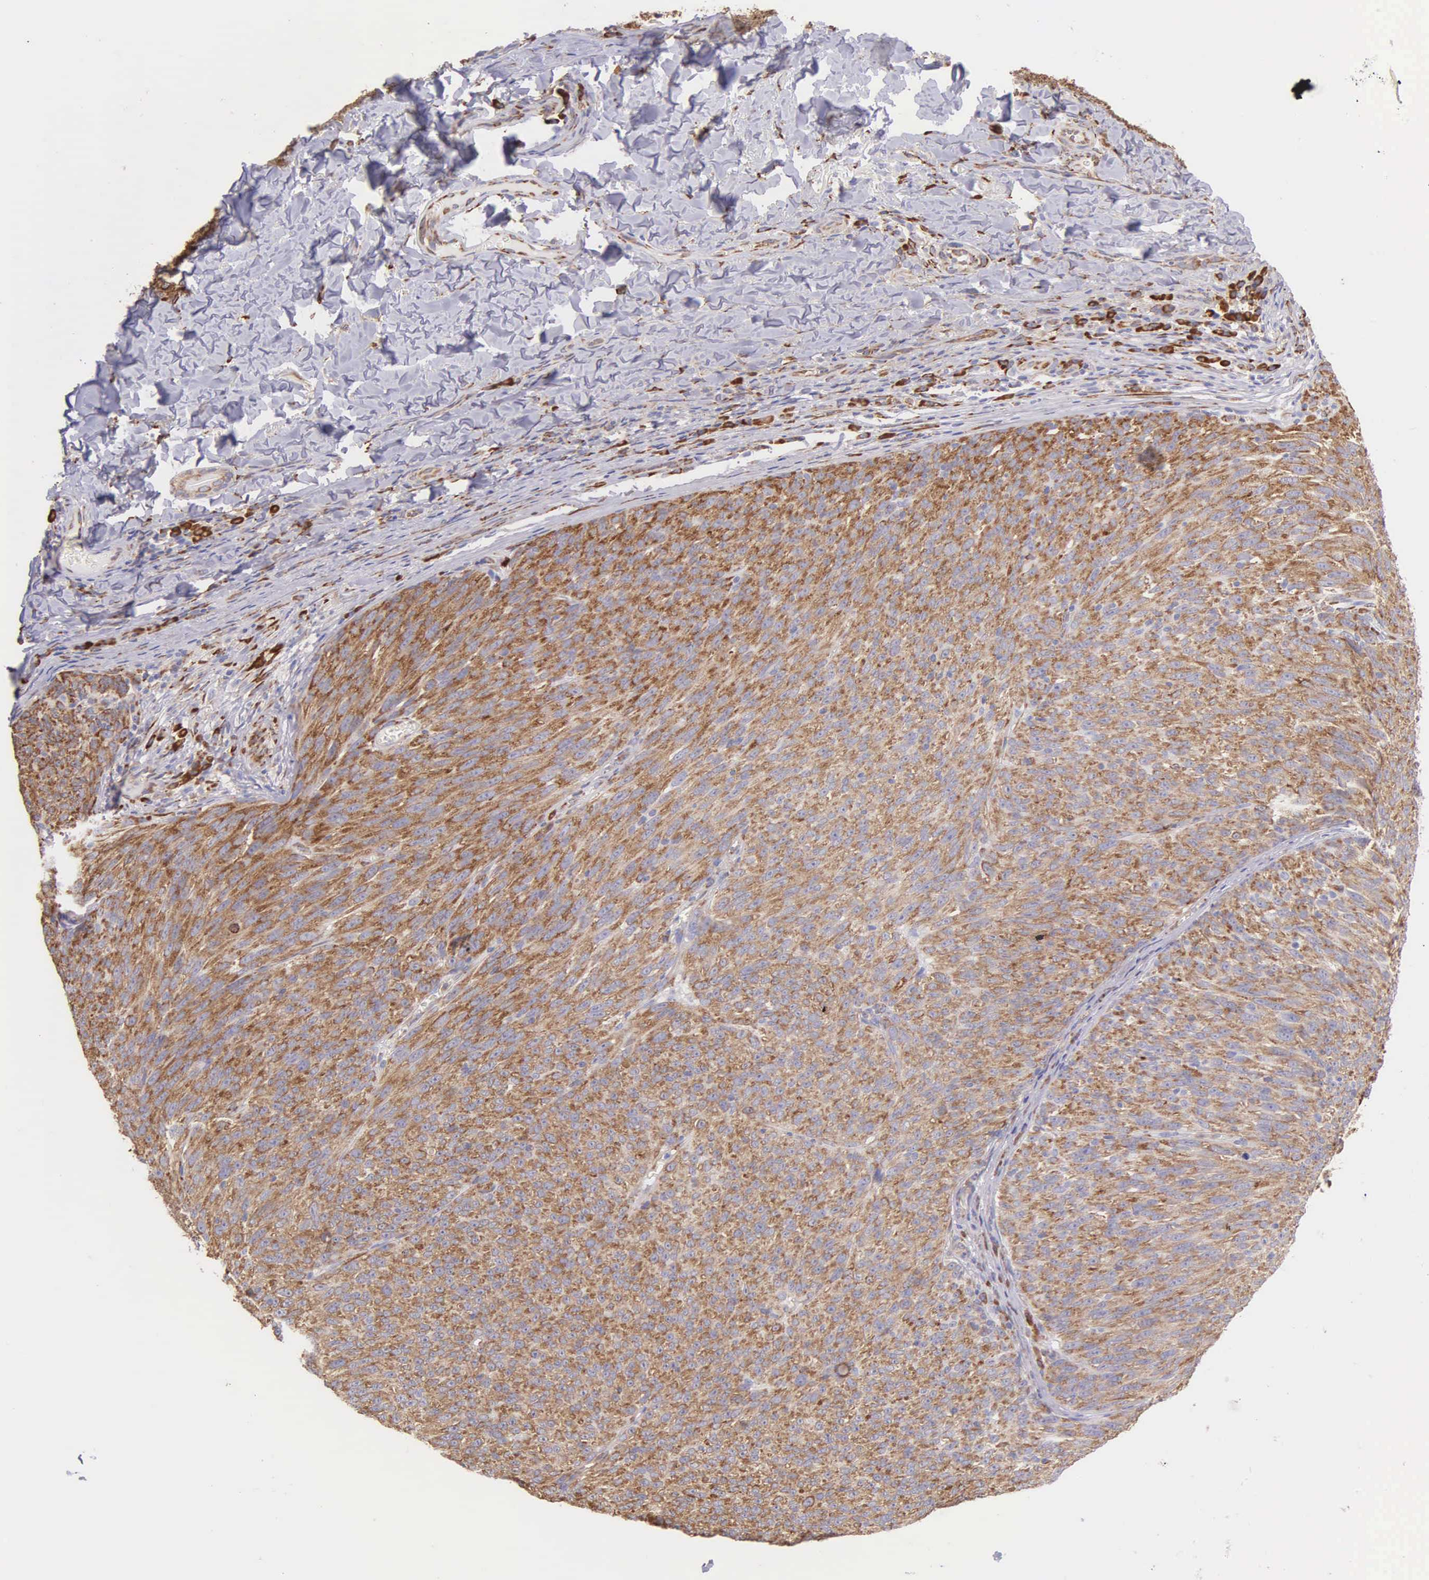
{"staining": {"intensity": "moderate", "quantity": ">75%", "location": "cytoplasmic/membranous"}, "tissue": "melanoma", "cell_type": "Tumor cells", "image_type": "cancer", "snomed": [{"axis": "morphology", "description": "Malignant melanoma, NOS"}, {"axis": "topography", "description": "Skin"}], "caption": "A histopathology image of malignant melanoma stained for a protein reveals moderate cytoplasmic/membranous brown staining in tumor cells.", "gene": "CKAP4", "patient": {"sex": "male", "age": 76}}